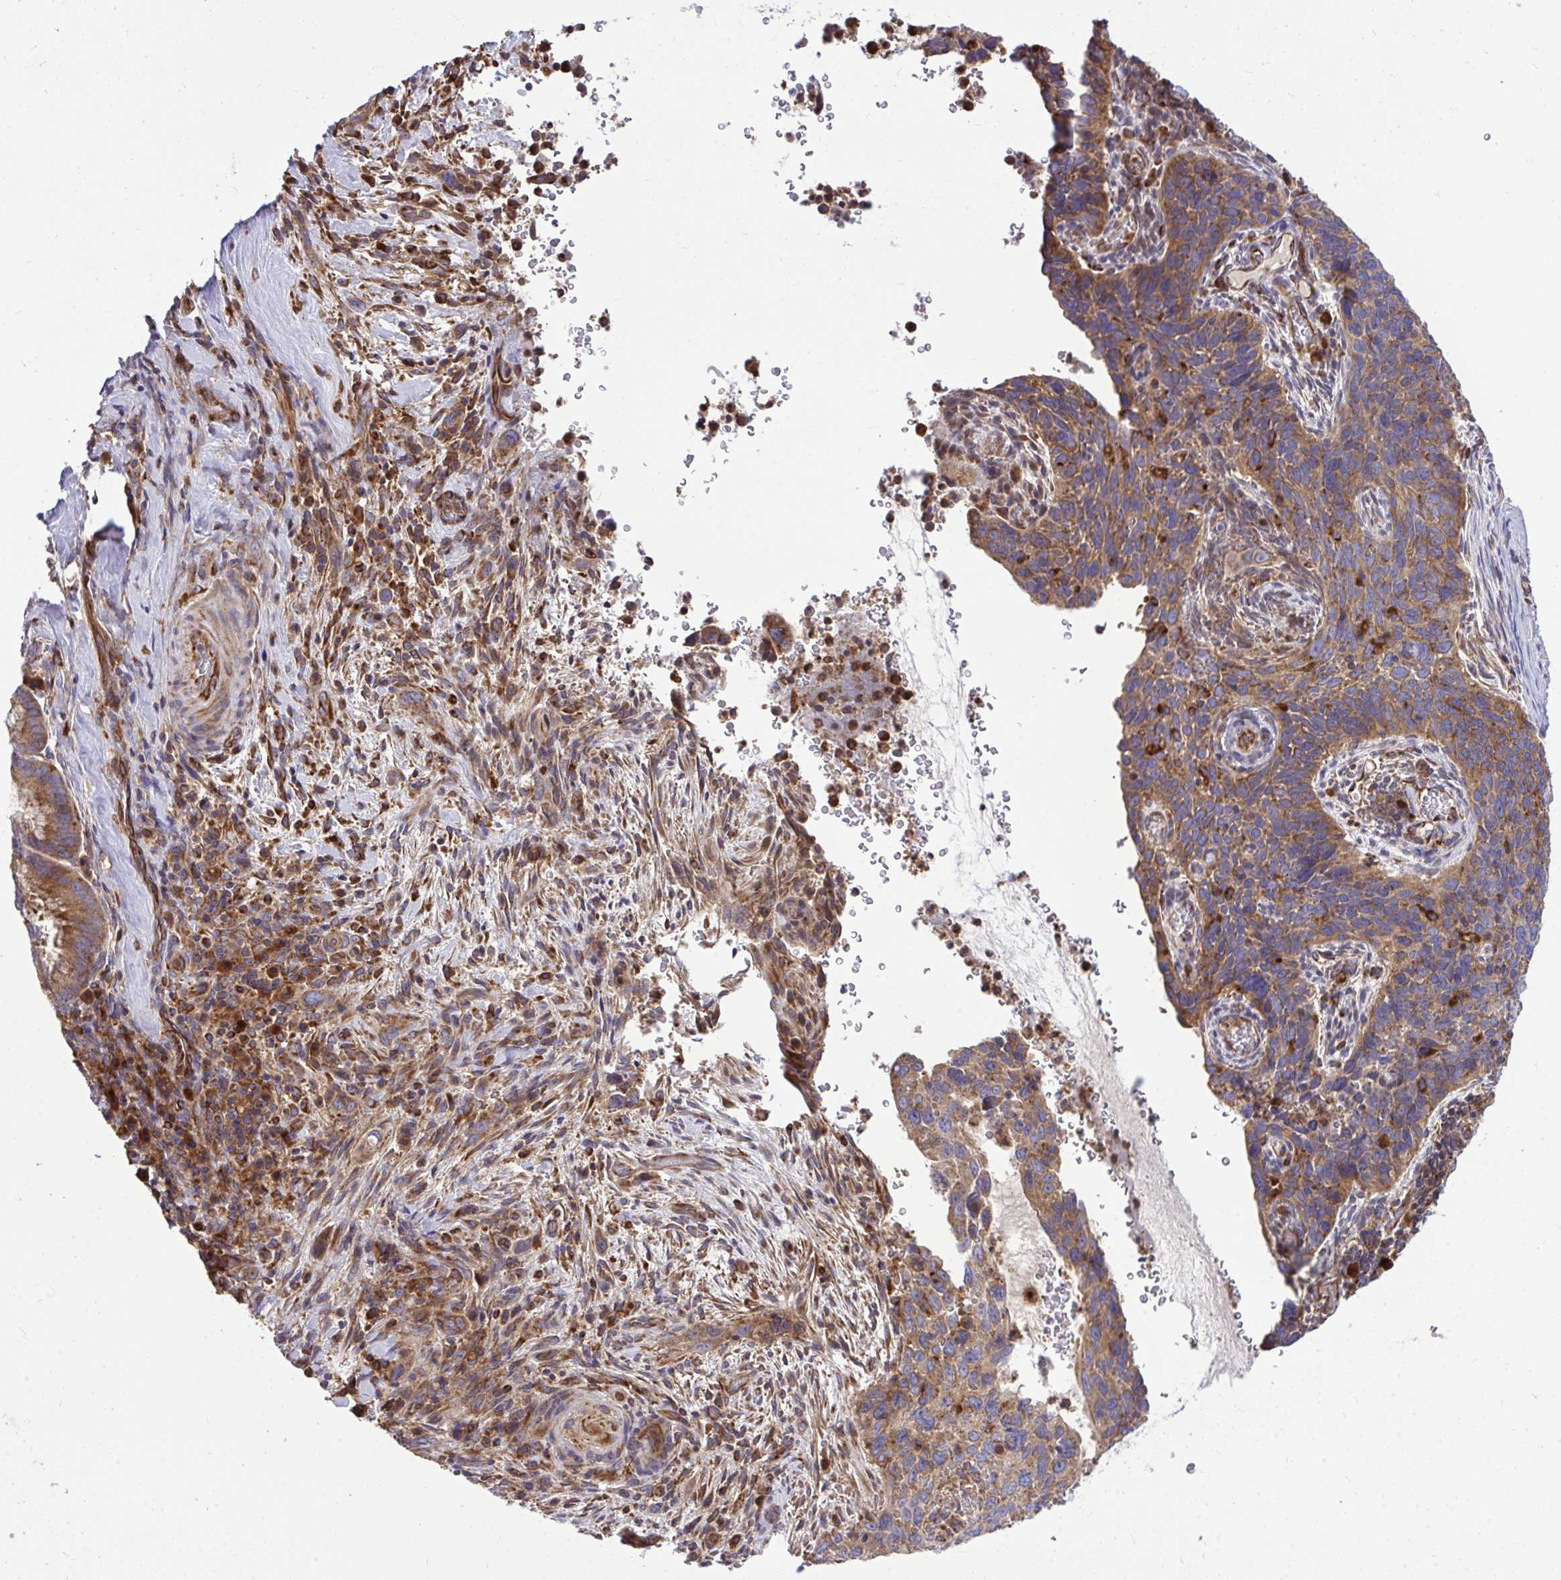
{"staining": {"intensity": "moderate", "quantity": ">75%", "location": "cytoplasmic/membranous"}, "tissue": "cervical cancer", "cell_type": "Tumor cells", "image_type": "cancer", "snomed": [{"axis": "morphology", "description": "Squamous cell carcinoma, NOS"}, {"axis": "topography", "description": "Cervix"}], "caption": "Moderate cytoplasmic/membranous staining for a protein is appreciated in approximately >75% of tumor cells of cervical squamous cell carcinoma using immunohistochemistry (IHC).", "gene": "PAIP2", "patient": {"sex": "female", "age": 51}}